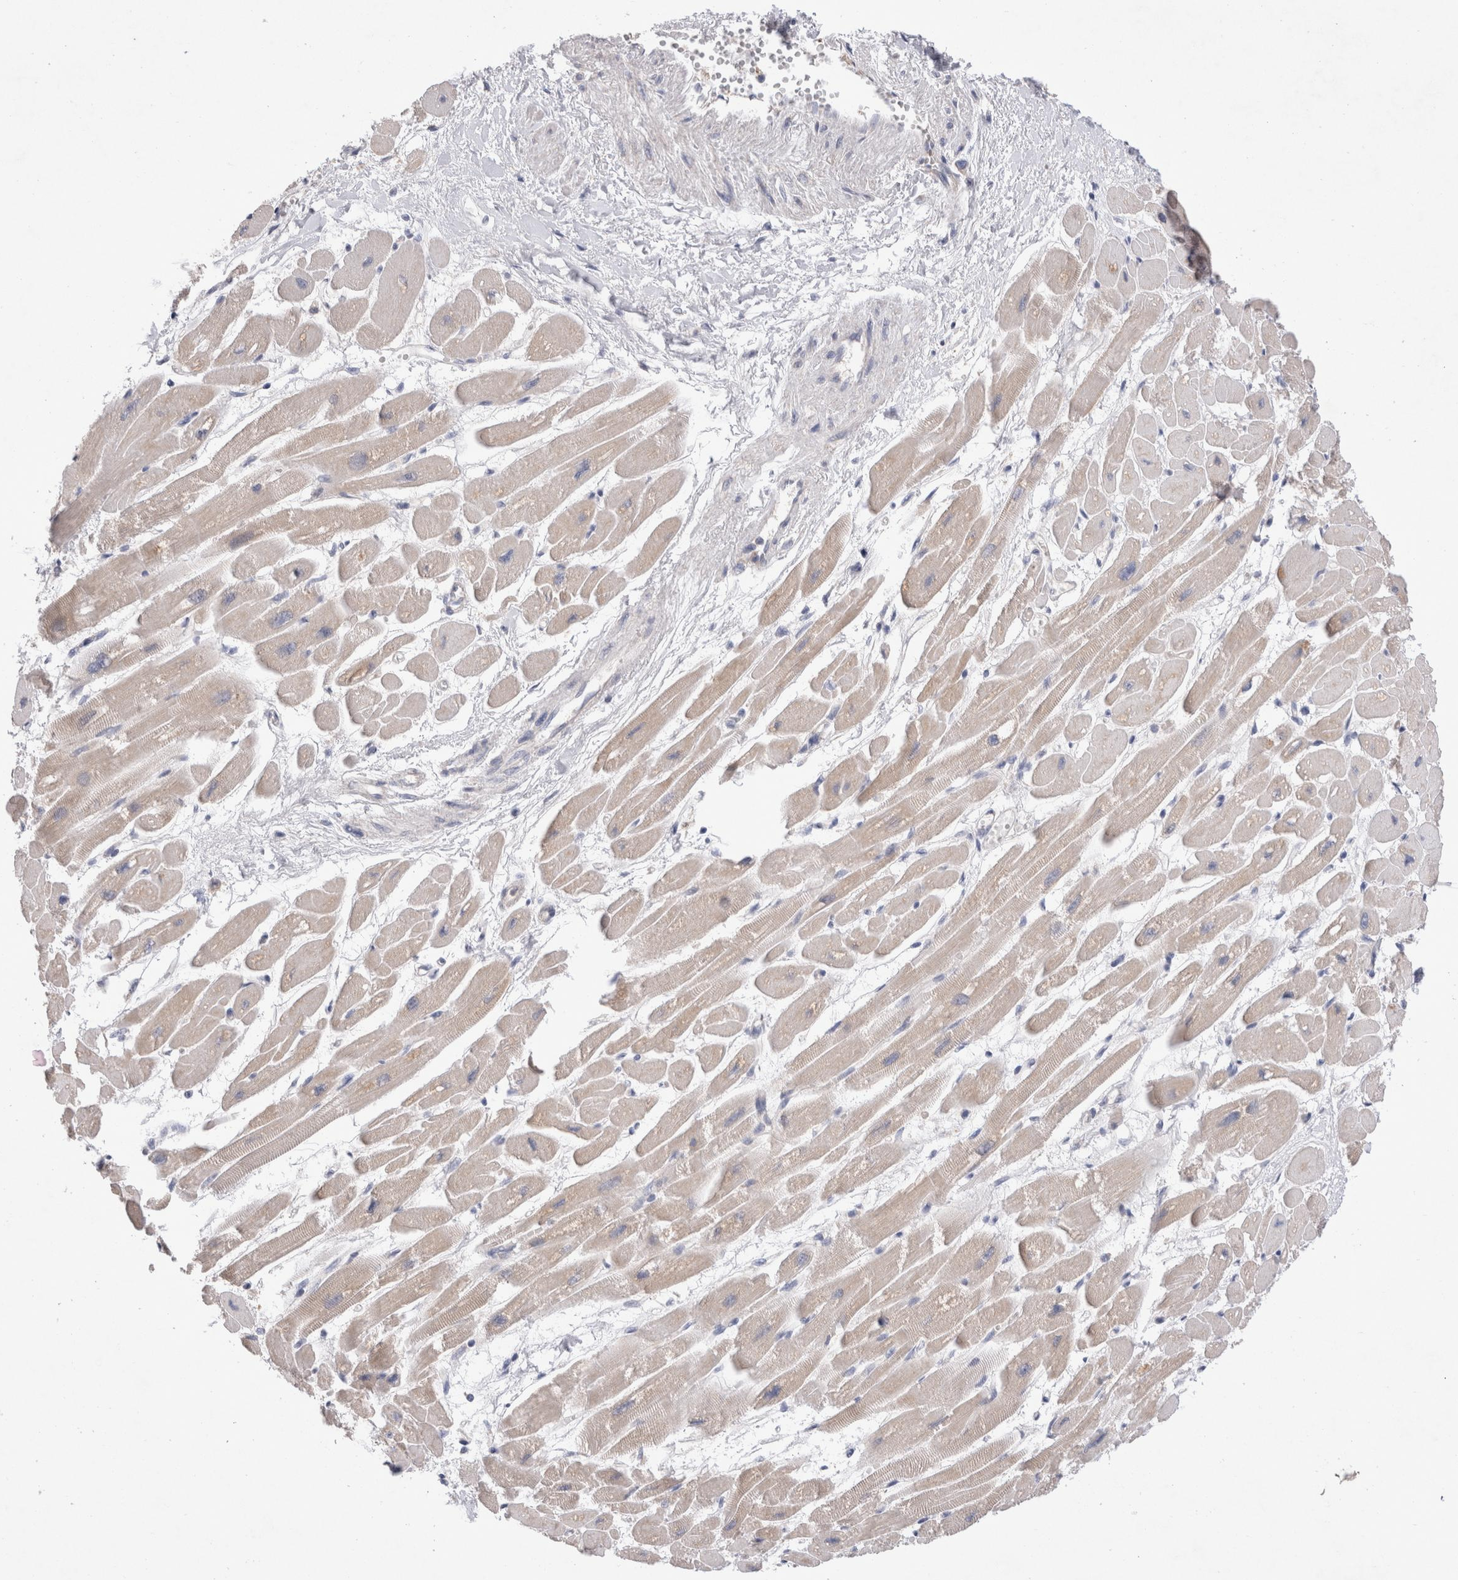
{"staining": {"intensity": "weak", "quantity": "25%-75%", "location": "cytoplasmic/membranous"}, "tissue": "heart muscle", "cell_type": "Cardiomyocytes", "image_type": "normal", "snomed": [{"axis": "morphology", "description": "Normal tissue, NOS"}, {"axis": "topography", "description": "Heart"}], "caption": "Immunohistochemical staining of benign heart muscle shows 25%-75% levels of weak cytoplasmic/membranous protein positivity in approximately 25%-75% of cardiomyocytes.", "gene": "IFT74", "patient": {"sex": "female", "age": 54}}